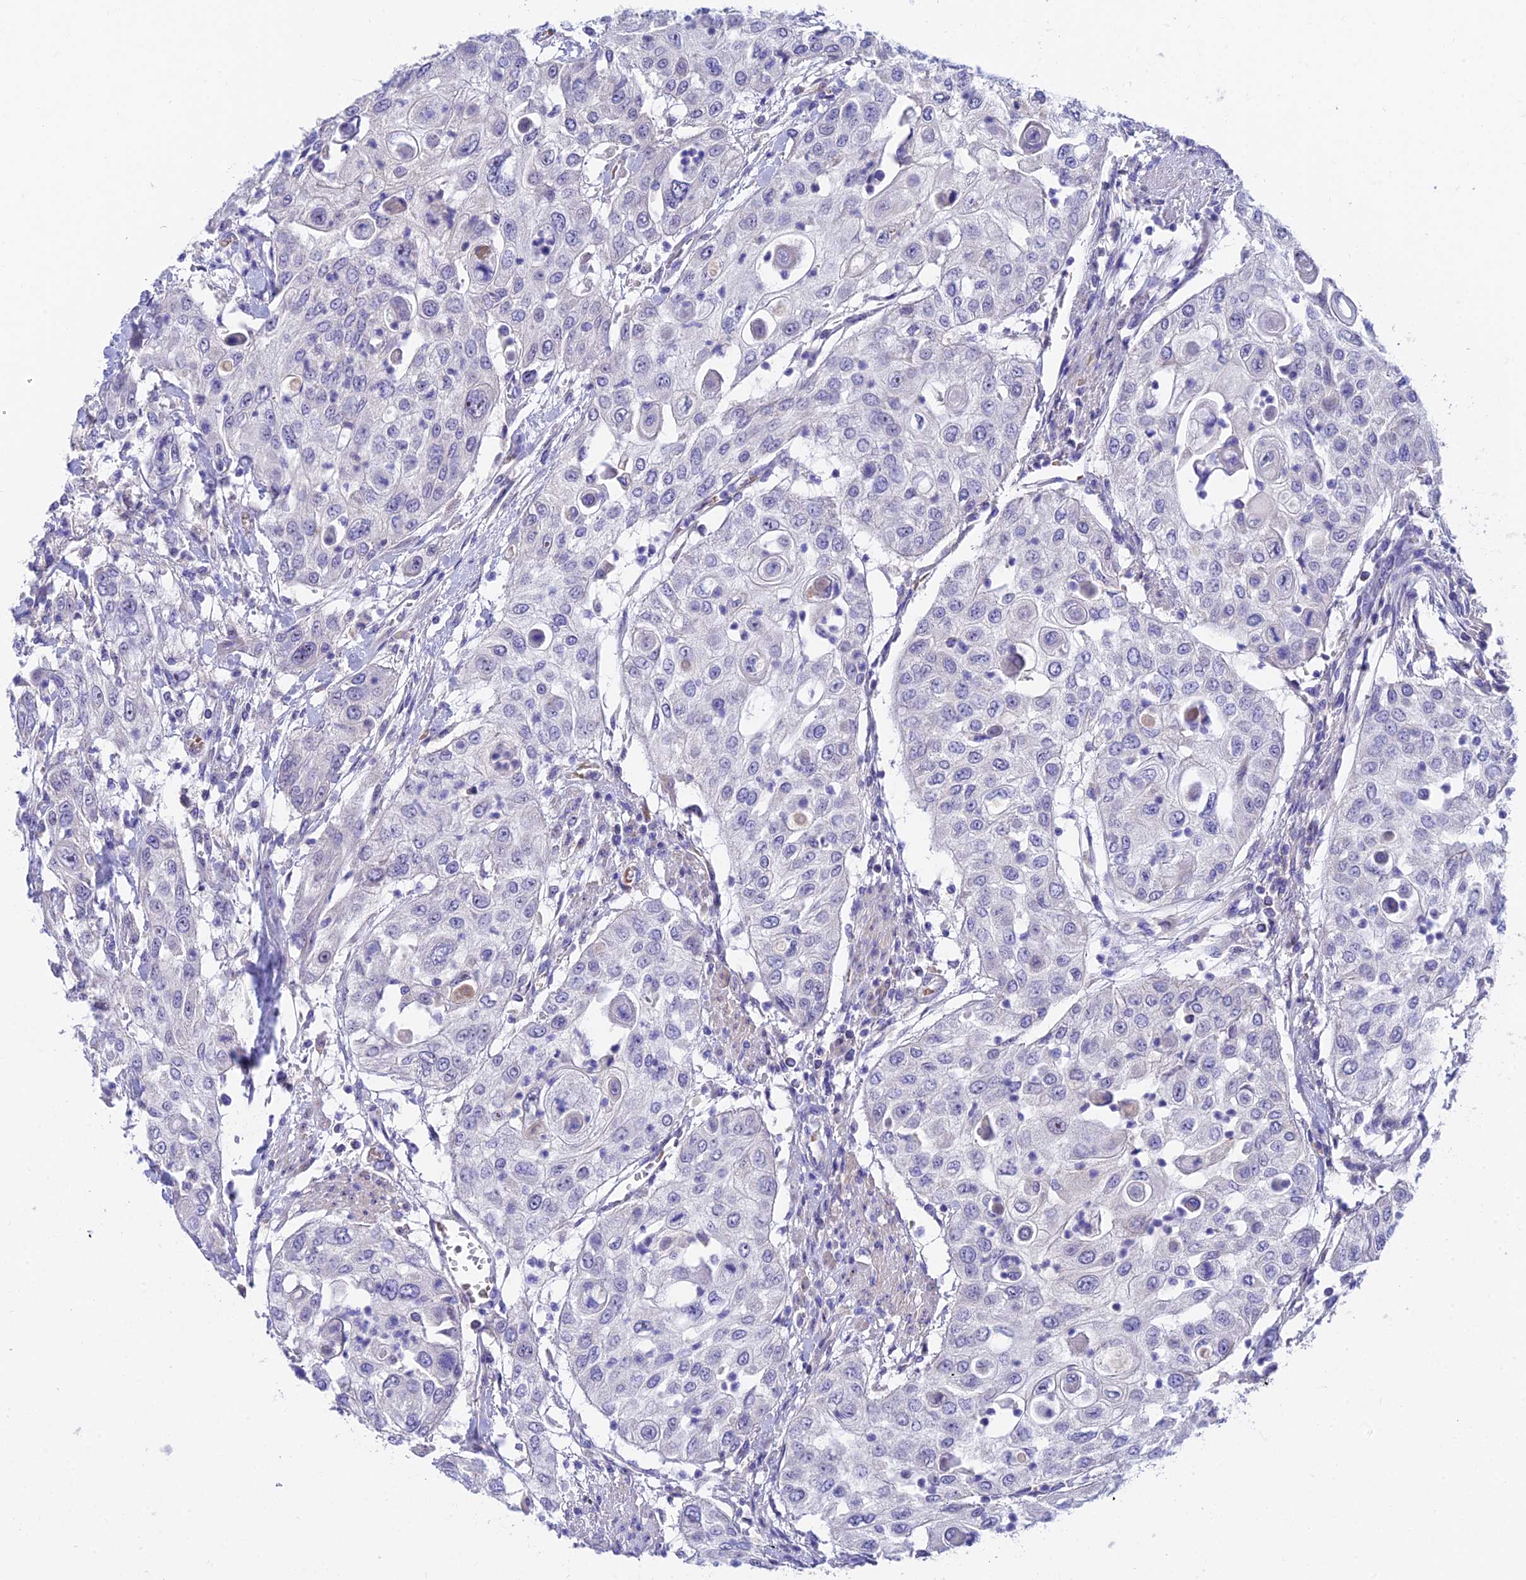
{"staining": {"intensity": "negative", "quantity": "none", "location": "none"}, "tissue": "urothelial cancer", "cell_type": "Tumor cells", "image_type": "cancer", "snomed": [{"axis": "morphology", "description": "Urothelial carcinoma, High grade"}, {"axis": "topography", "description": "Urinary bladder"}], "caption": "Immunohistochemistry (IHC) histopathology image of neoplastic tissue: human urothelial carcinoma (high-grade) stained with DAB shows no significant protein expression in tumor cells. The staining was performed using DAB to visualize the protein expression in brown, while the nuclei were stained in blue with hematoxylin (Magnification: 20x).", "gene": "DUSP29", "patient": {"sex": "female", "age": 79}}